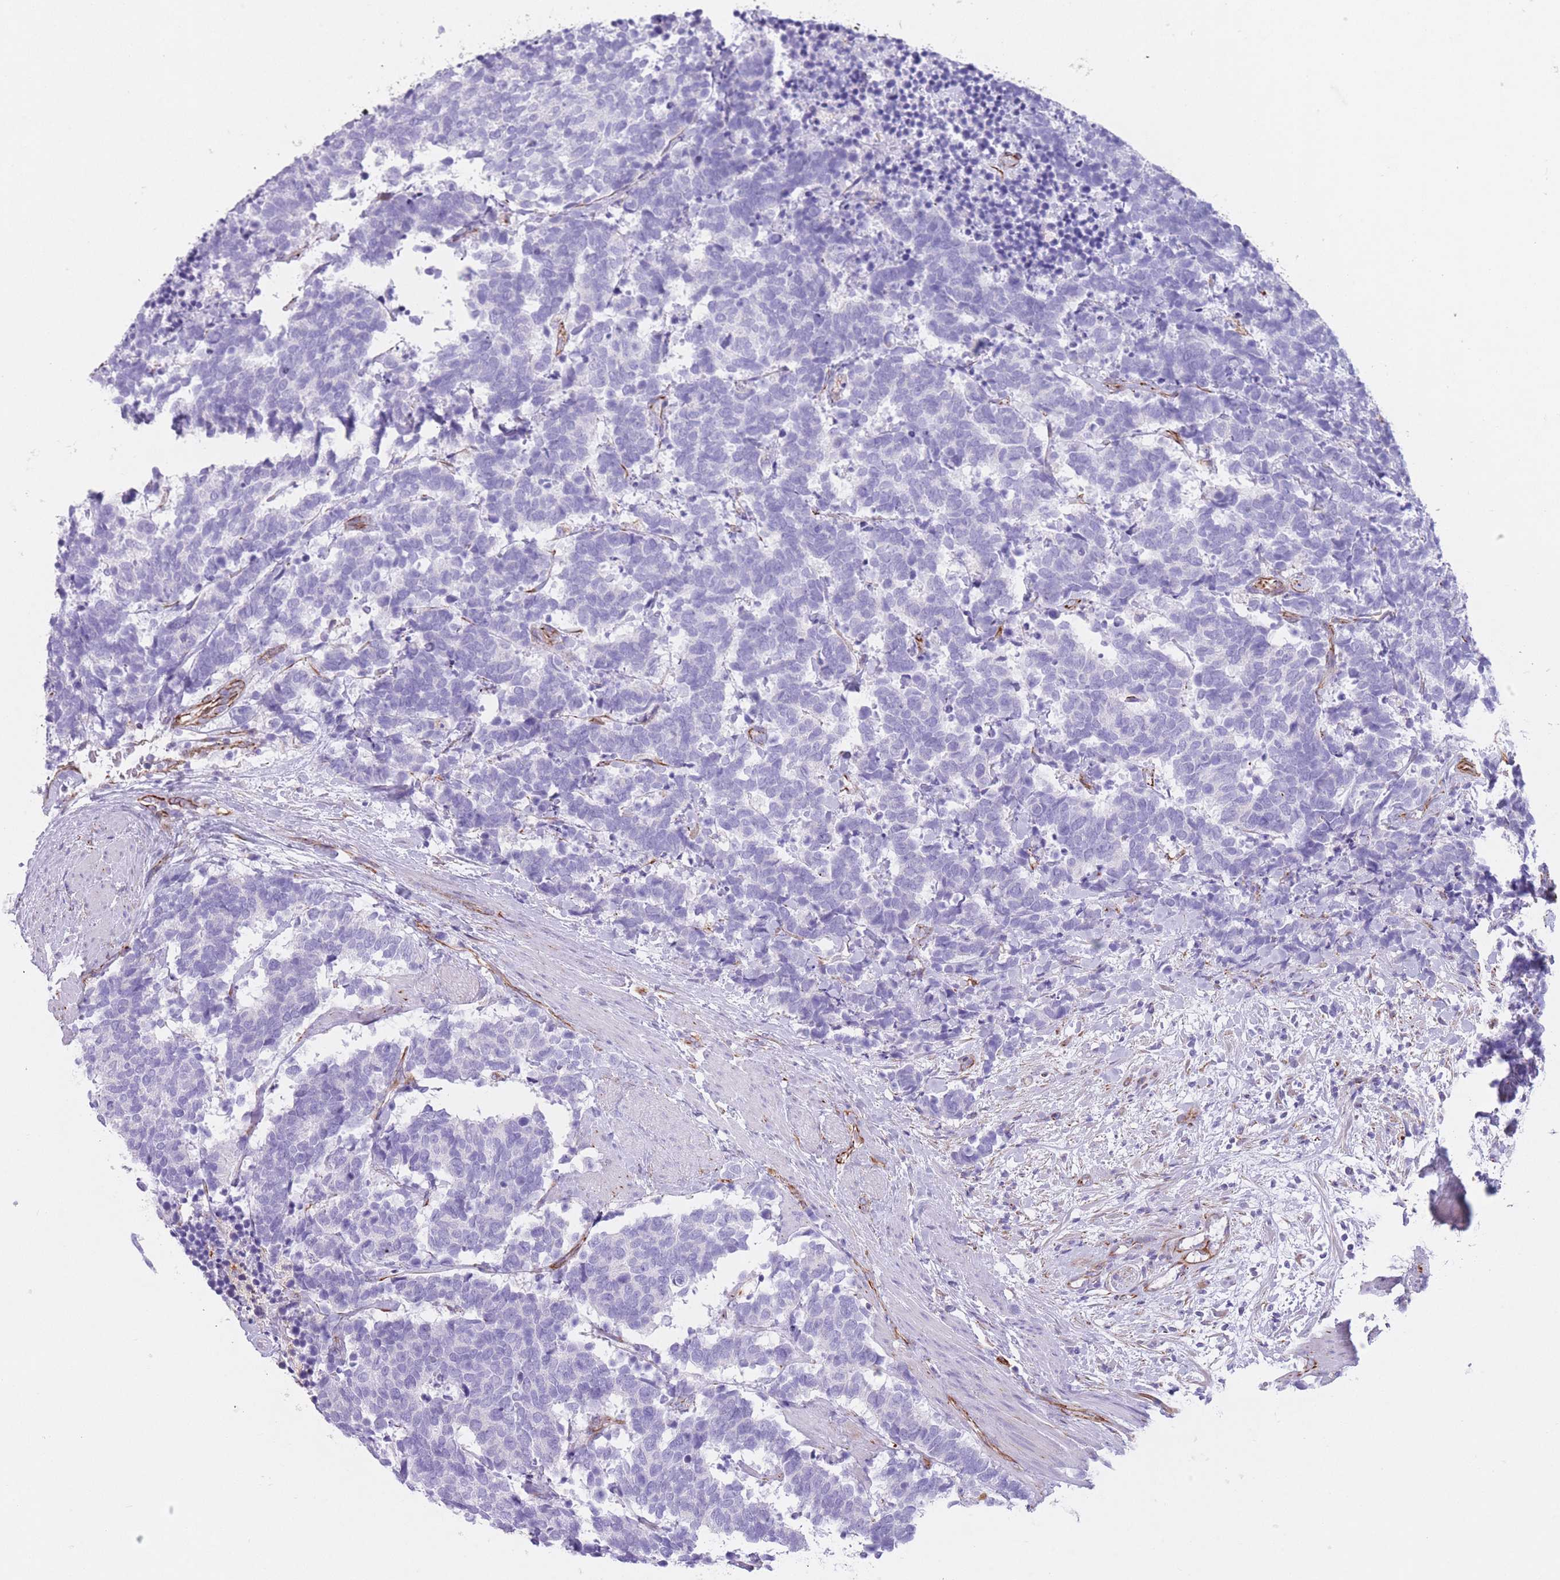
{"staining": {"intensity": "negative", "quantity": "none", "location": "none"}, "tissue": "carcinoid", "cell_type": "Tumor cells", "image_type": "cancer", "snomed": [{"axis": "morphology", "description": "Carcinoma, NOS"}, {"axis": "morphology", "description": "Carcinoid, malignant, NOS"}, {"axis": "topography", "description": "Prostate"}], "caption": "Tumor cells show no significant expression in malignant carcinoid. (DAB immunohistochemistry (IHC) visualized using brightfield microscopy, high magnification).", "gene": "PTCD1", "patient": {"sex": "male", "age": 57}}